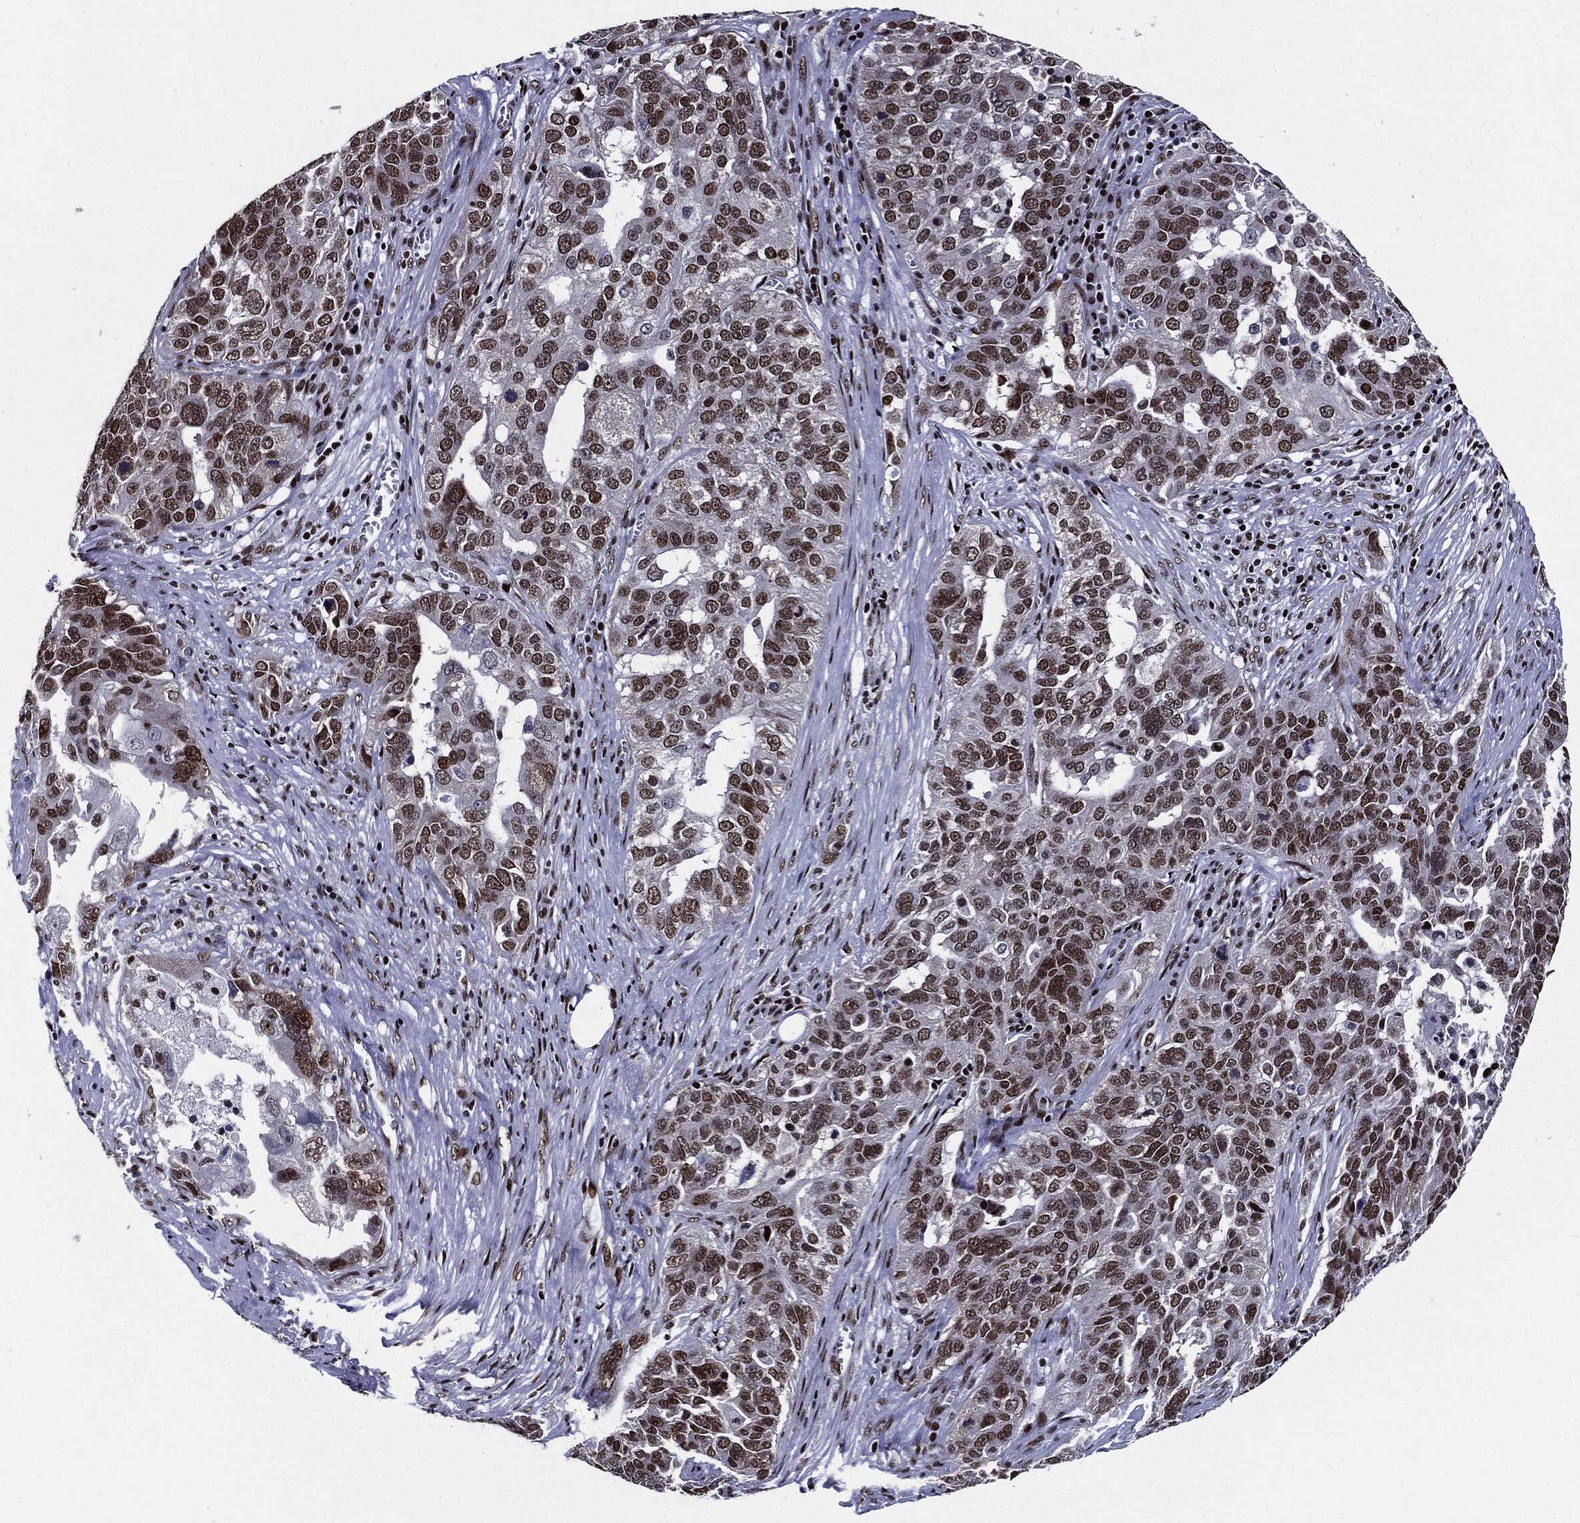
{"staining": {"intensity": "moderate", "quantity": ">75%", "location": "nuclear"}, "tissue": "ovarian cancer", "cell_type": "Tumor cells", "image_type": "cancer", "snomed": [{"axis": "morphology", "description": "Carcinoma, endometroid"}, {"axis": "topography", "description": "Soft tissue"}, {"axis": "topography", "description": "Ovary"}], "caption": "Protein expression analysis of human endometroid carcinoma (ovarian) reveals moderate nuclear positivity in approximately >75% of tumor cells. Using DAB (brown) and hematoxylin (blue) stains, captured at high magnification using brightfield microscopy.", "gene": "ZFP91", "patient": {"sex": "female", "age": 52}}